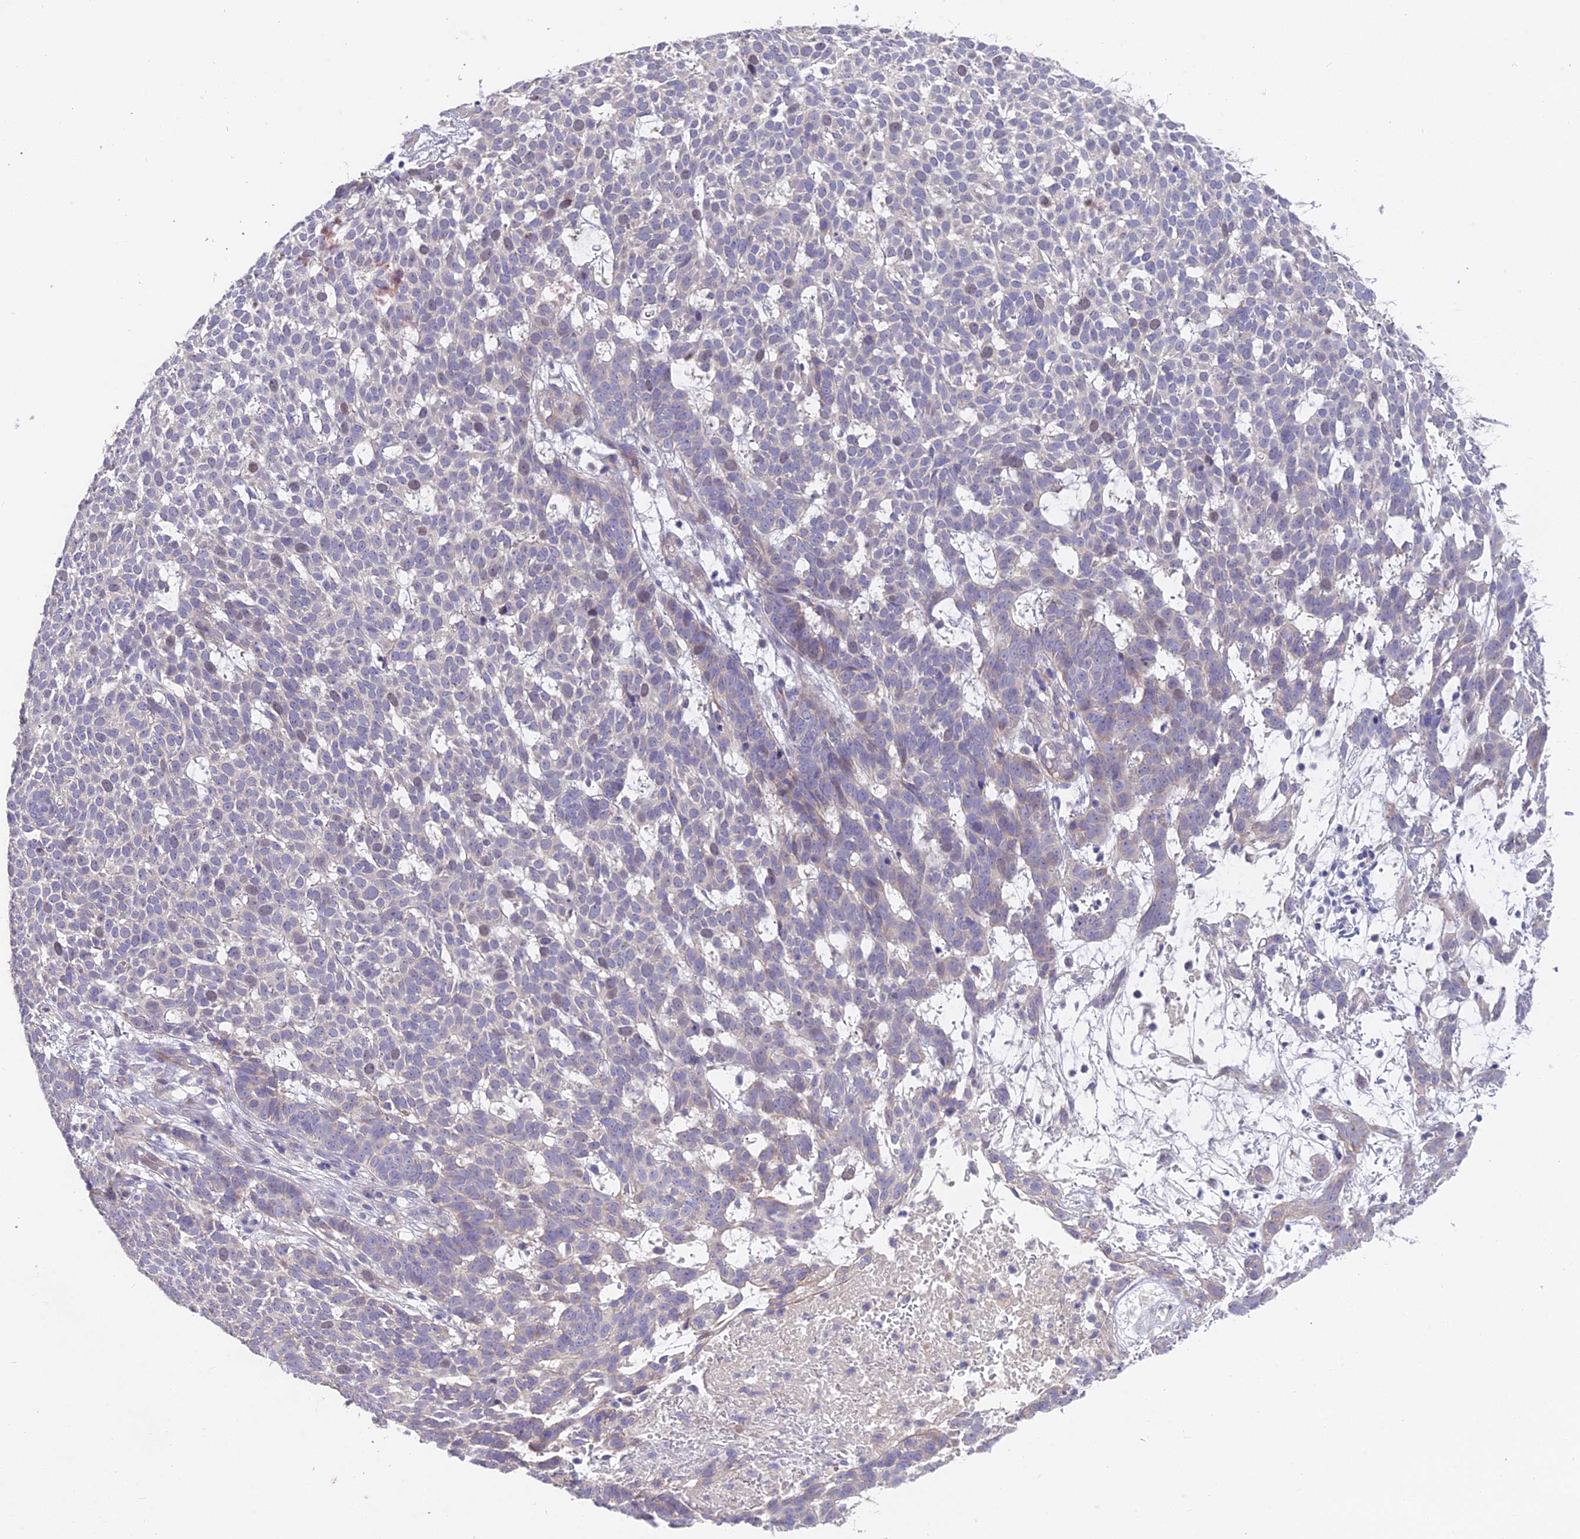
{"staining": {"intensity": "weak", "quantity": "<25%", "location": "cytoplasmic/membranous"}, "tissue": "skin cancer", "cell_type": "Tumor cells", "image_type": "cancer", "snomed": [{"axis": "morphology", "description": "Basal cell carcinoma"}, {"axis": "topography", "description": "Skin"}], "caption": "IHC image of skin basal cell carcinoma stained for a protein (brown), which exhibits no positivity in tumor cells. (Stains: DAB (3,3'-diaminobenzidine) IHC with hematoxylin counter stain, Microscopy: brightfield microscopy at high magnification).", "gene": "FAM168B", "patient": {"sex": "female", "age": 78}}